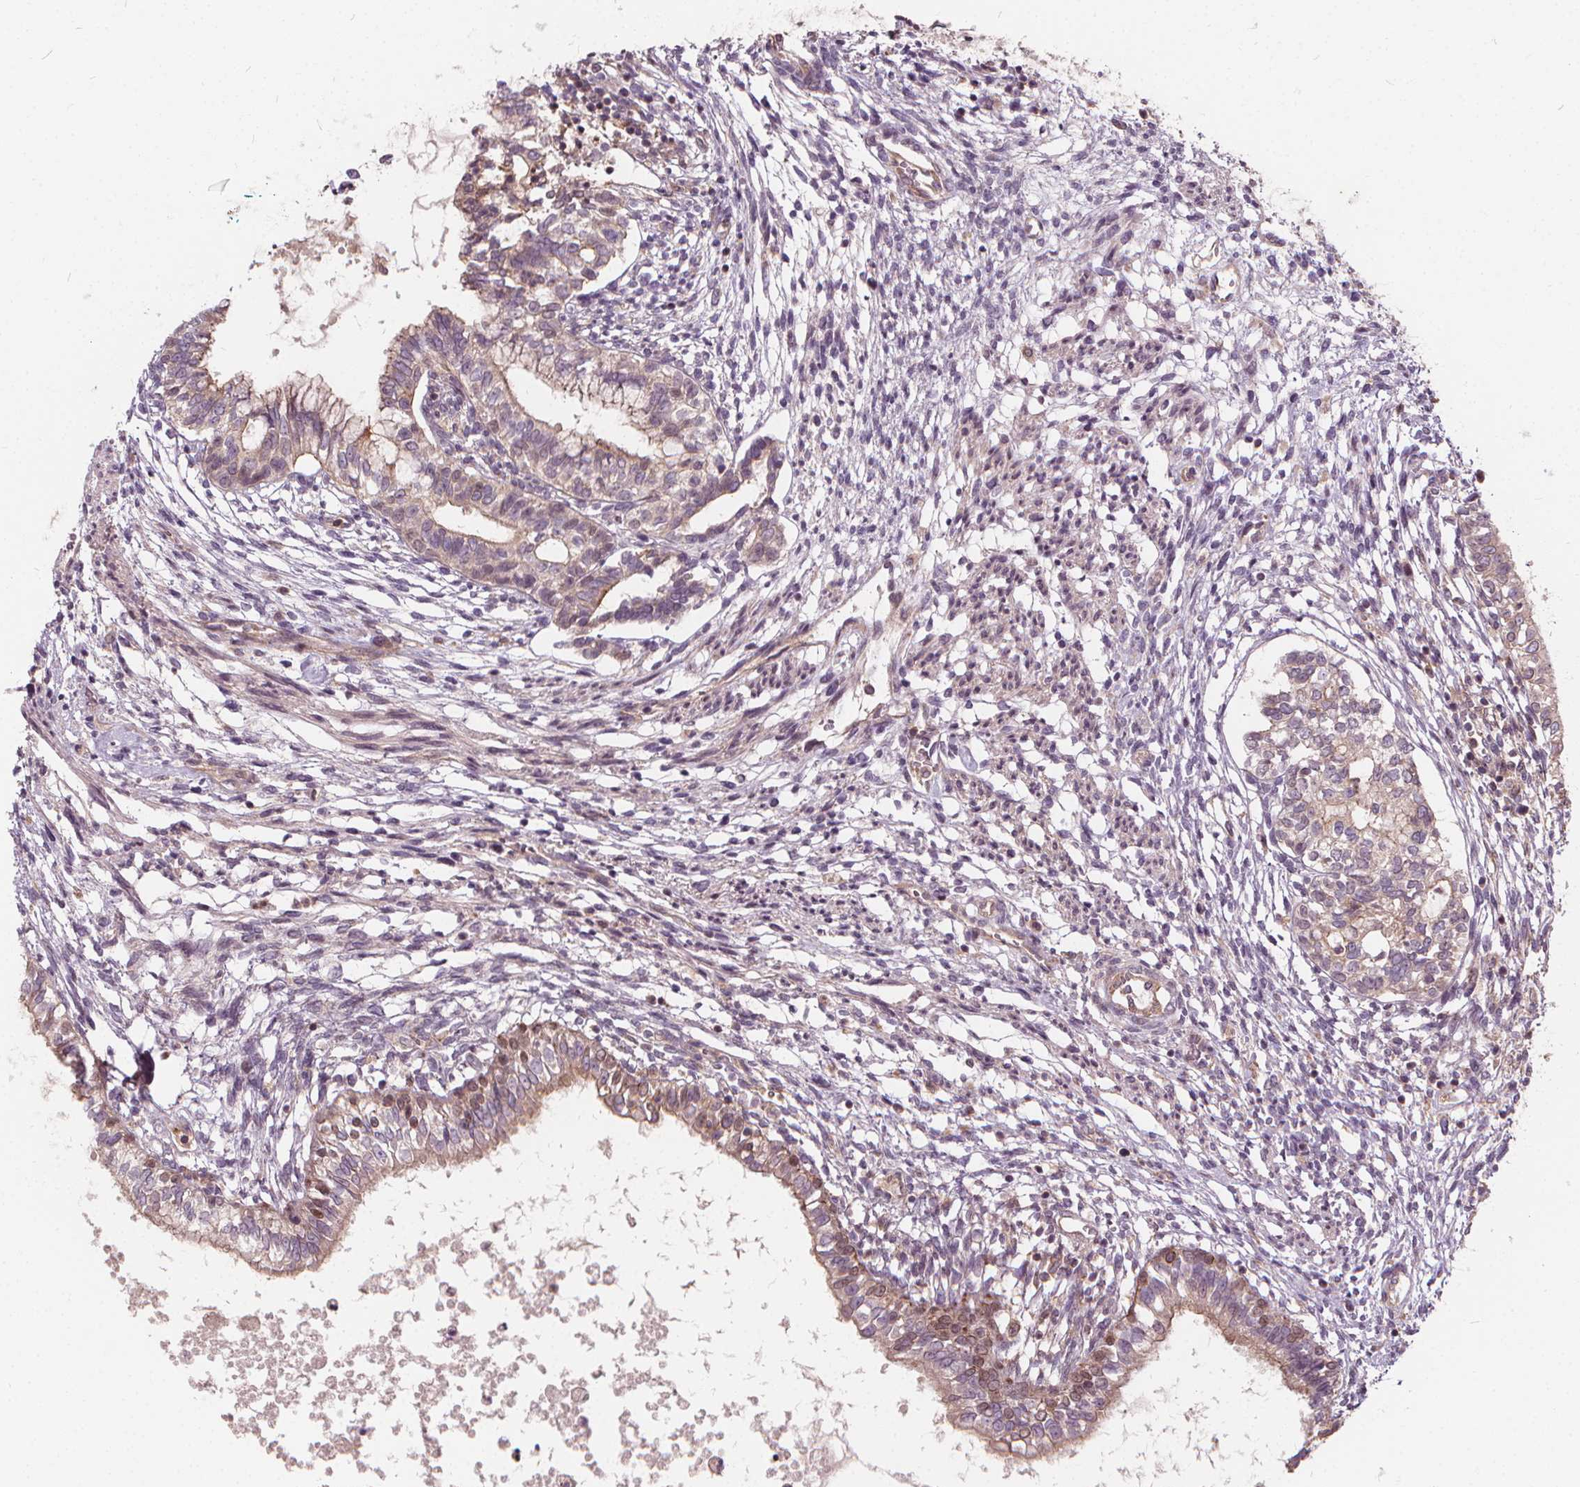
{"staining": {"intensity": "negative", "quantity": "none", "location": "none"}, "tissue": "testis cancer", "cell_type": "Tumor cells", "image_type": "cancer", "snomed": [{"axis": "morphology", "description": "Carcinoma, Embryonal, NOS"}, {"axis": "topography", "description": "Testis"}], "caption": "Image shows no significant protein expression in tumor cells of testis cancer.", "gene": "INPP5E", "patient": {"sex": "male", "age": 37}}